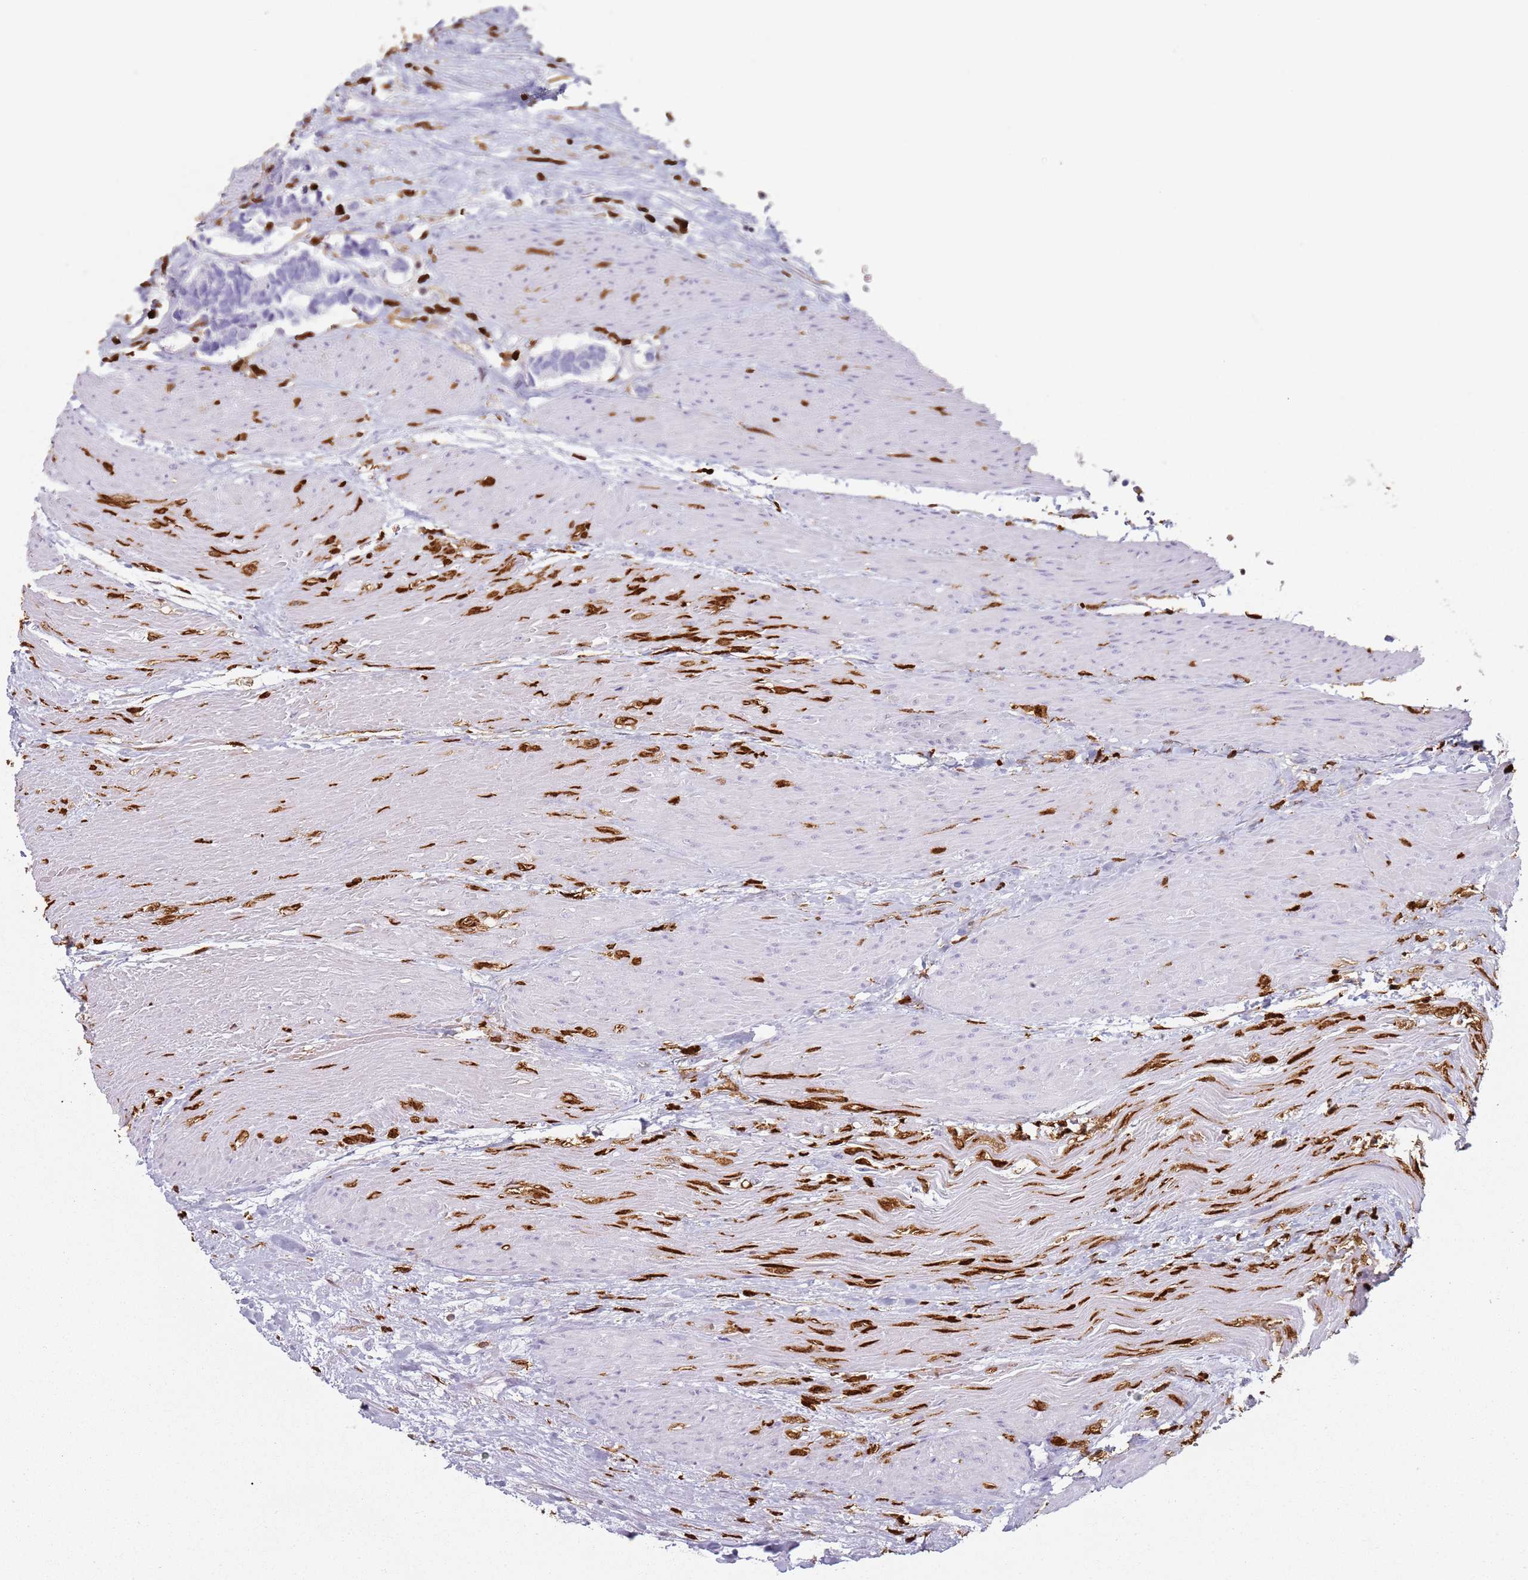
{"staining": {"intensity": "negative", "quantity": "none", "location": "none"}, "tissue": "carcinoid", "cell_type": "Tumor cells", "image_type": "cancer", "snomed": [{"axis": "morphology", "description": "Carcinoma, NOS"}, {"axis": "morphology", "description": "Carcinoid, malignant, NOS"}, {"axis": "topography", "description": "Urinary bladder"}], "caption": "Protein analysis of carcinoid demonstrates no significant staining in tumor cells.", "gene": "S100A4", "patient": {"sex": "male", "age": 57}}